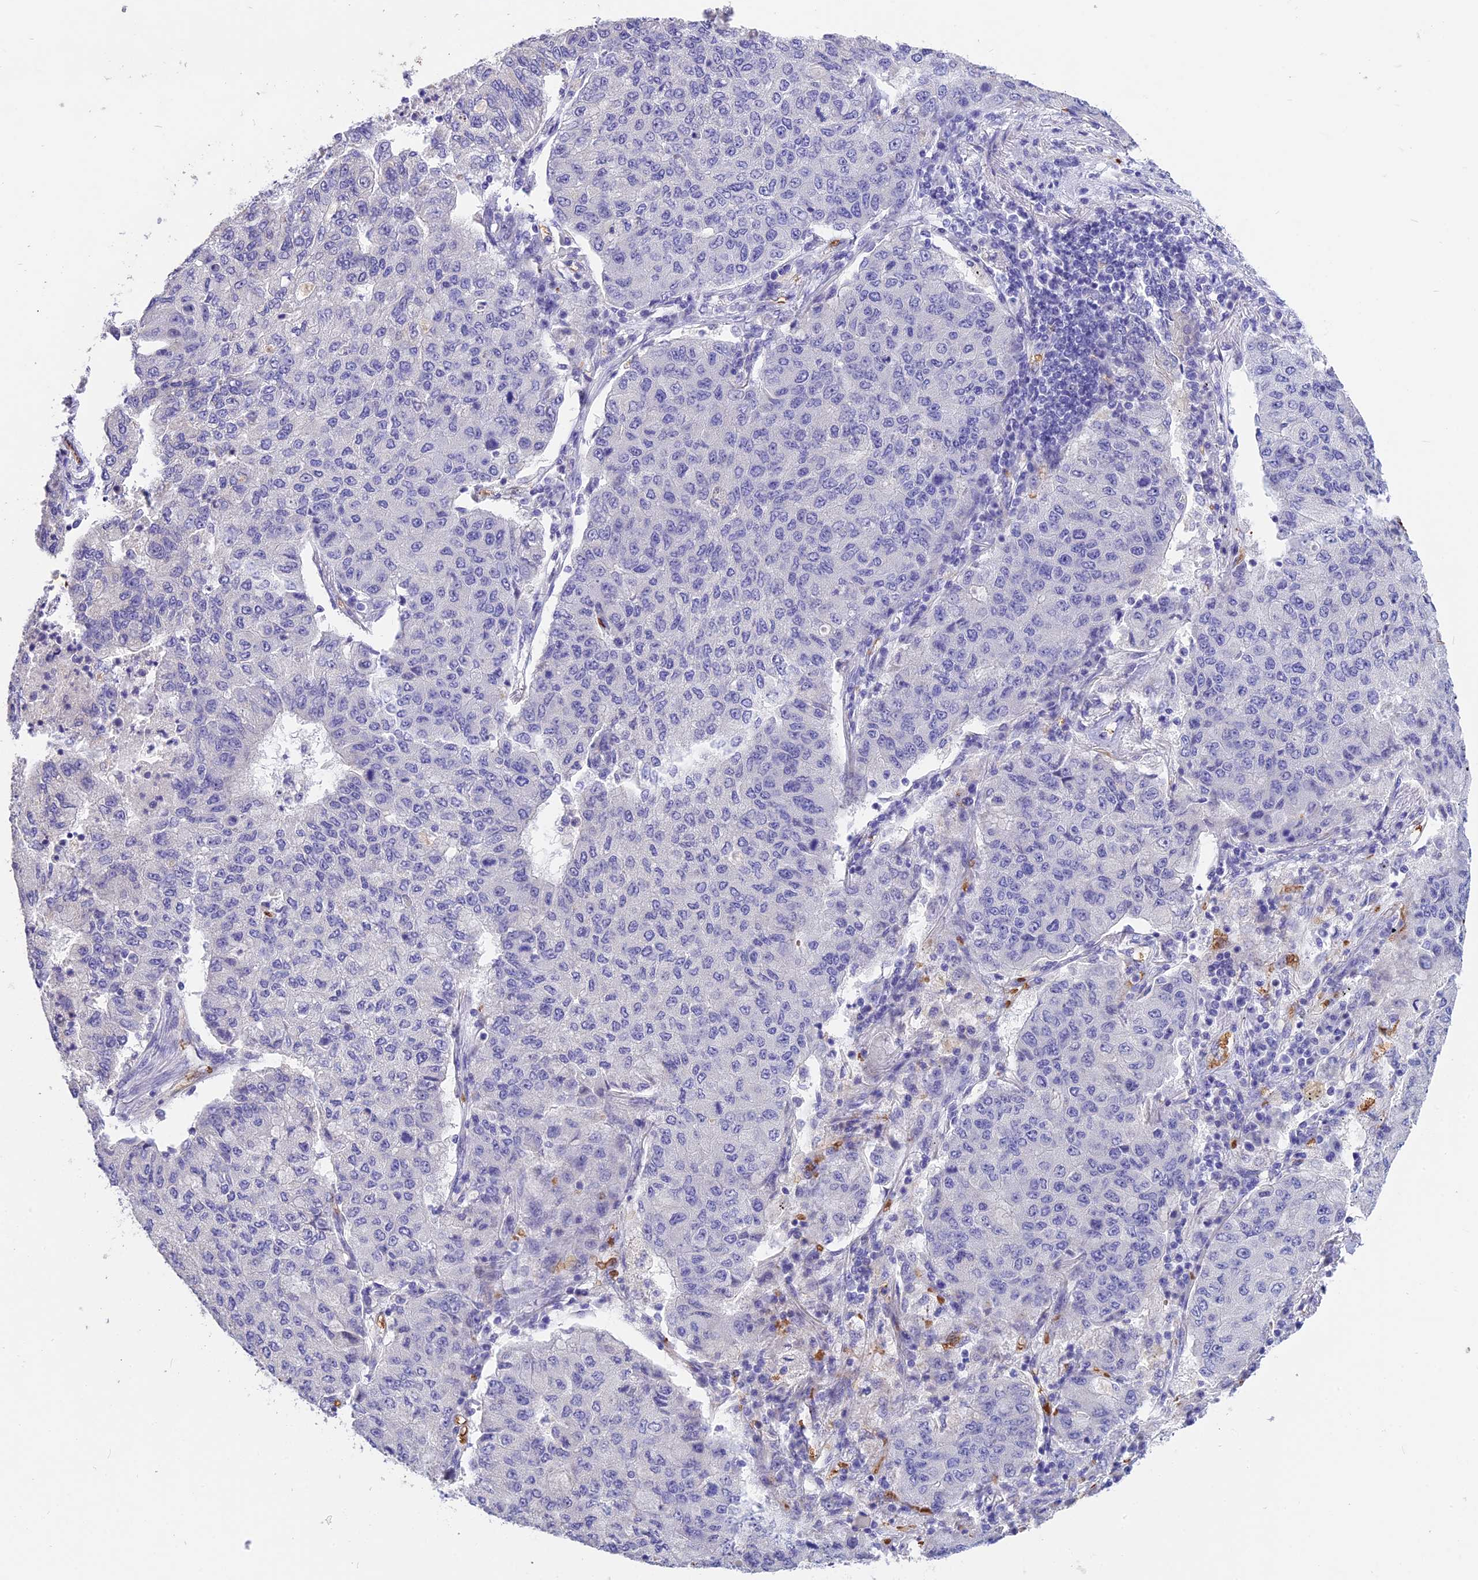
{"staining": {"intensity": "negative", "quantity": "none", "location": "none"}, "tissue": "lung cancer", "cell_type": "Tumor cells", "image_type": "cancer", "snomed": [{"axis": "morphology", "description": "Squamous cell carcinoma, NOS"}, {"axis": "topography", "description": "Lung"}], "caption": "DAB (3,3'-diaminobenzidine) immunohistochemical staining of squamous cell carcinoma (lung) shows no significant expression in tumor cells.", "gene": "TNNC2", "patient": {"sex": "male", "age": 74}}